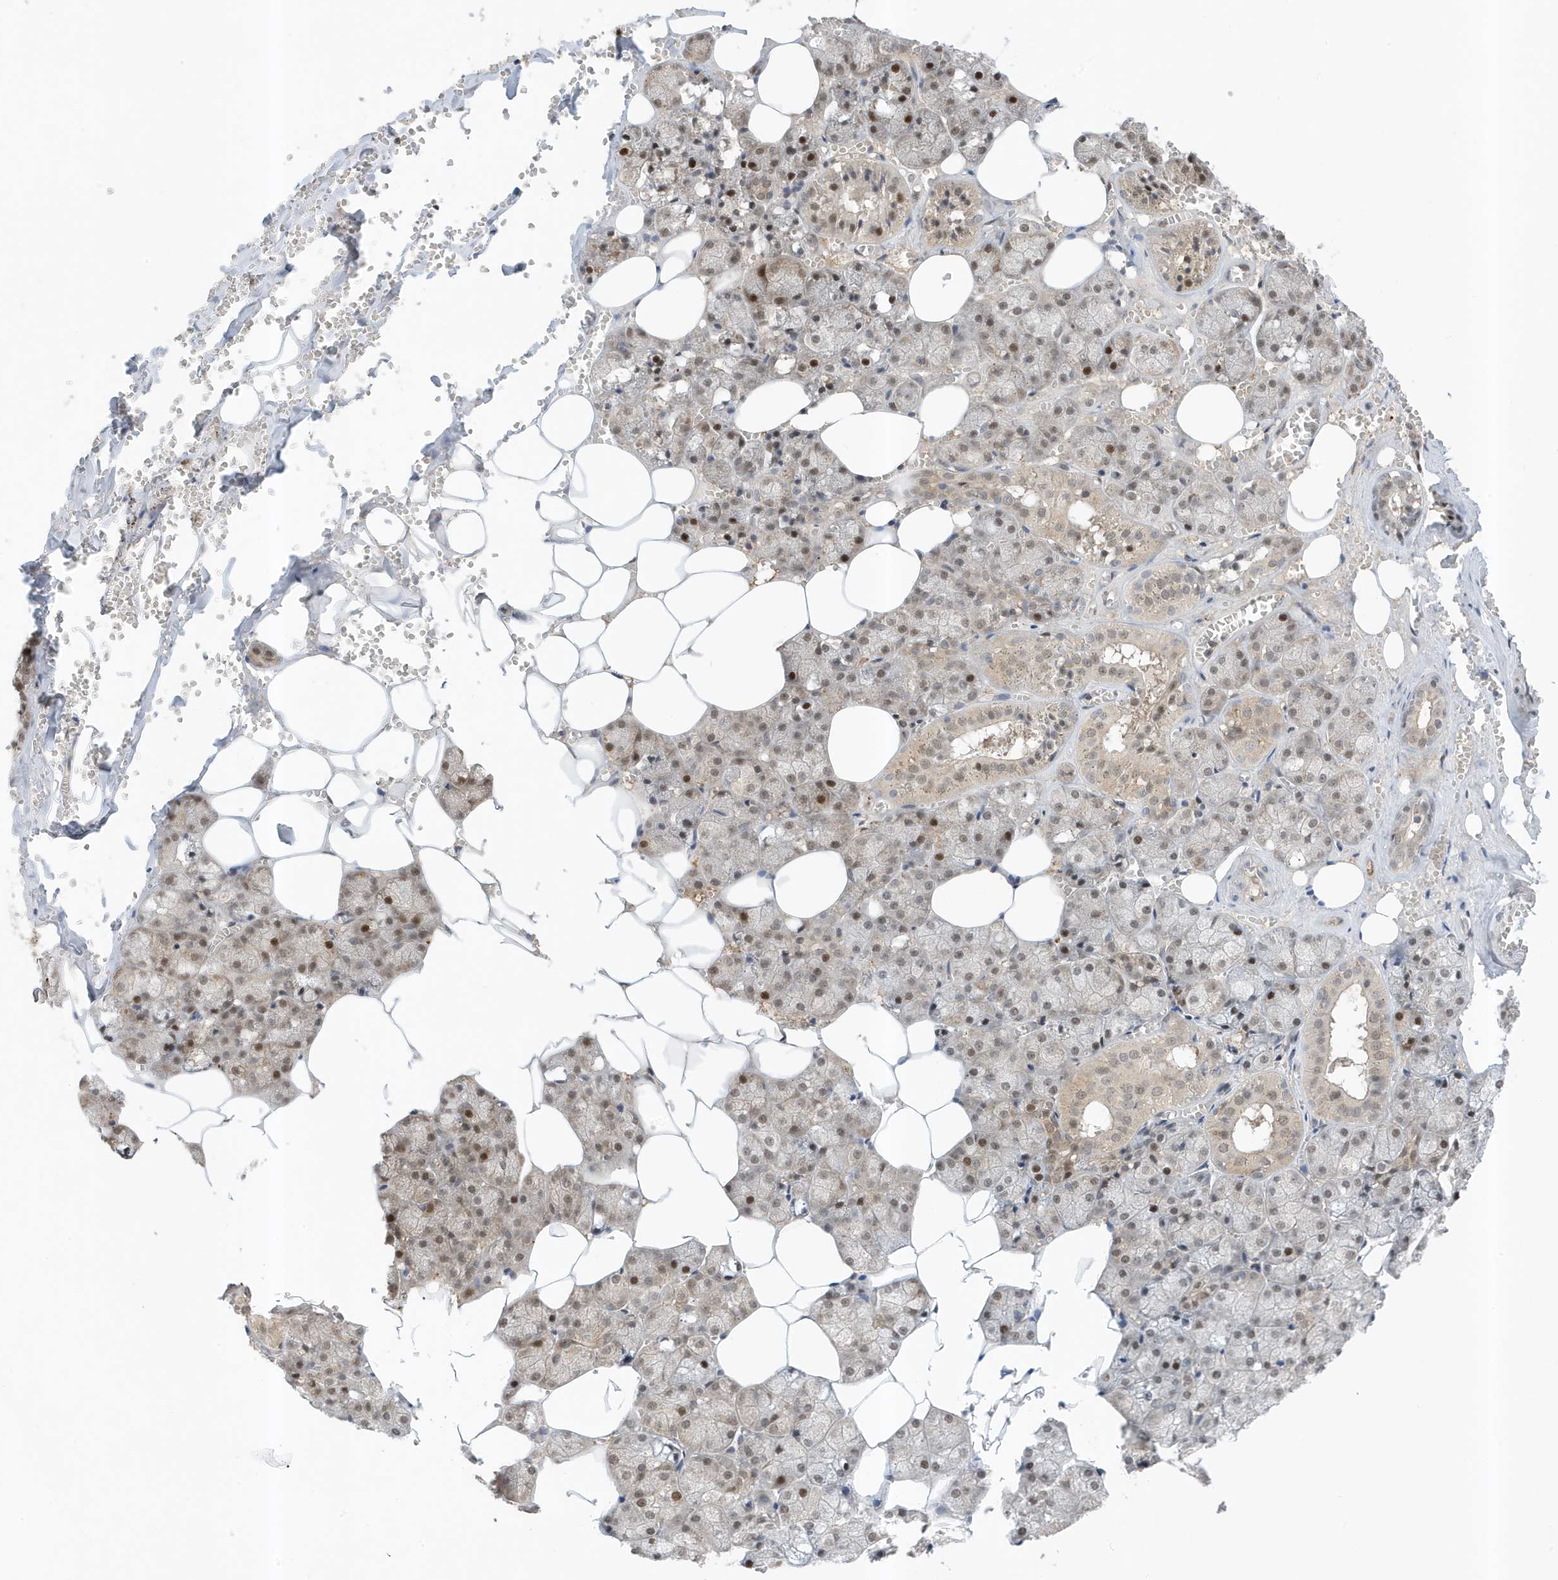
{"staining": {"intensity": "moderate", "quantity": "25%-75%", "location": "cytoplasmic/membranous,nuclear"}, "tissue": "salivary gland", "cell_type": "Glandular cells", "image_type": "normal", "snomed": [{"axis": "morphology", "description": "Normal tissue, NOS"}, {"axis": "topography", "description": "Salivary gland"}], "caption": "This micrograph shows immunohistochemistry (IHC) staining of benign human salivary gland, with medium moderate cytoplasmic/membranous,nuclear expression in about 25%-75% of glandular cells.", "gene": "MAST3", "patient": {"sex": "male", "age": 62}}